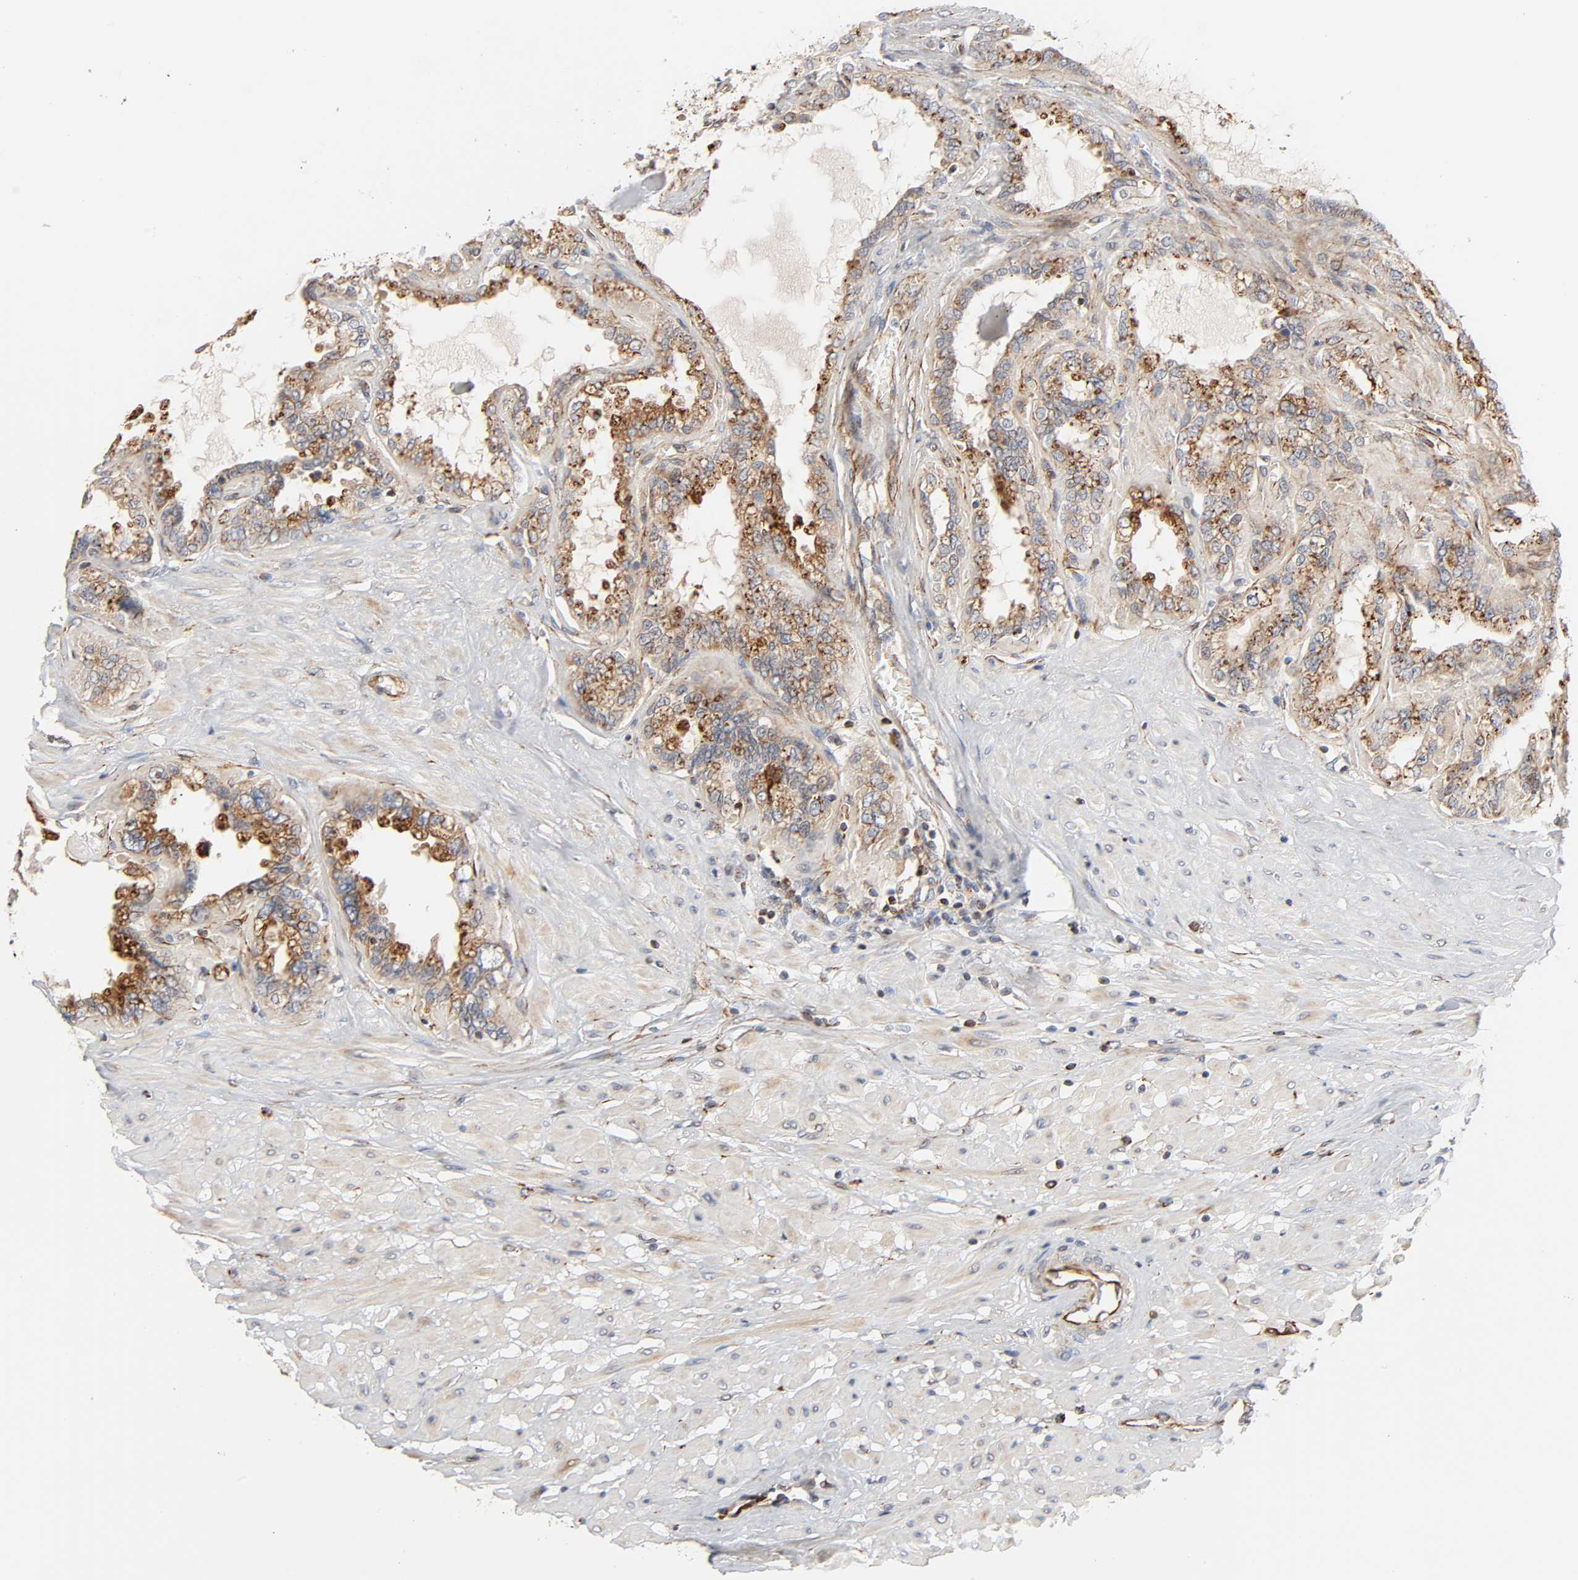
{"staining": {"intensity": "moderate", "quantity": ">75%", "location": "cytoplasmic/membranous"}, "tissue": "seminal vesicle", "cell_type": "Glandular cells", "image_type": "normal", "snomed": [{"axis": "morphology", "description": "Normal tissue, NOS"}, {"axis": "morphology", "description": "Inflammation, NOS"}, {"axis": "topography", "description": "Urinary bladder"}, {"axis": "topography", "description": "Prostate"}, {"axis": "topography", "description": "Seminal veicle"}], "caption": "Human seminal vesicle stained with a brown dye displays moderate cytoplasmic/membranous positive positivity in about >75% of glandular cells.", "gene": "REEP5", "patient": {"sex": "male", "age": 82}}